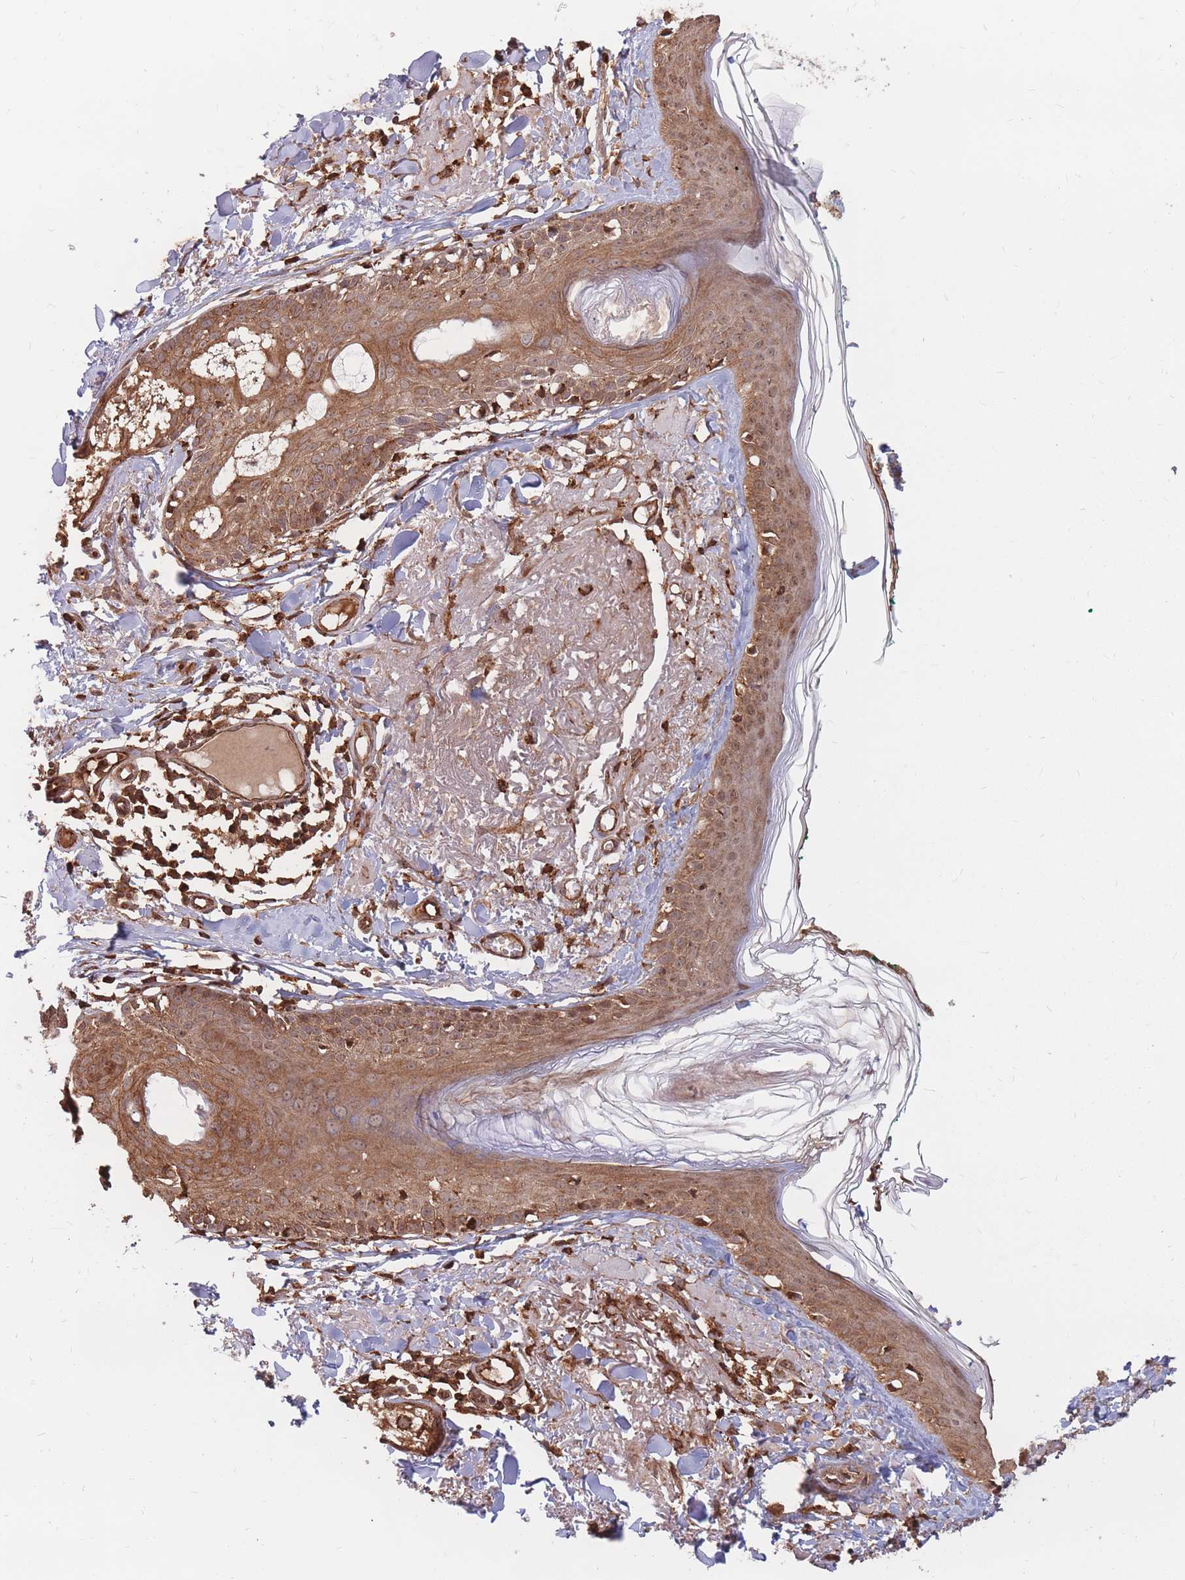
{"staining": {"intensity": "moderate", "quantity": ">75%", "location": "cytoplasmic/membranous"}, "tissue": "skin", "cell_type": "Fibroblasts", "image_type": "normal", "snomed": [{"axis": "morphology", "description": "Normal tissue, NOS"}, {"axis": "morphology", "description": "Malignant melanoma, NOS"}, {"axis": "topography", "description": "Skin"}], "caption": "High-magnification brightfield microscopy of benign skin stained with DAB (3,3'-diaminobenzidine) (brown) and counterstained with hematoxylin (blue). fibroblasts exhibit moderate cytoplasmic/membranous positivity is present in about>75% of cells. The staining is performed using DAB brown chromogen to label protein expression. The nuclei are counter-stained blue using hematoxylin.", "gene": "RASSF2", "patient": {"sex": "male", "age": 80}}